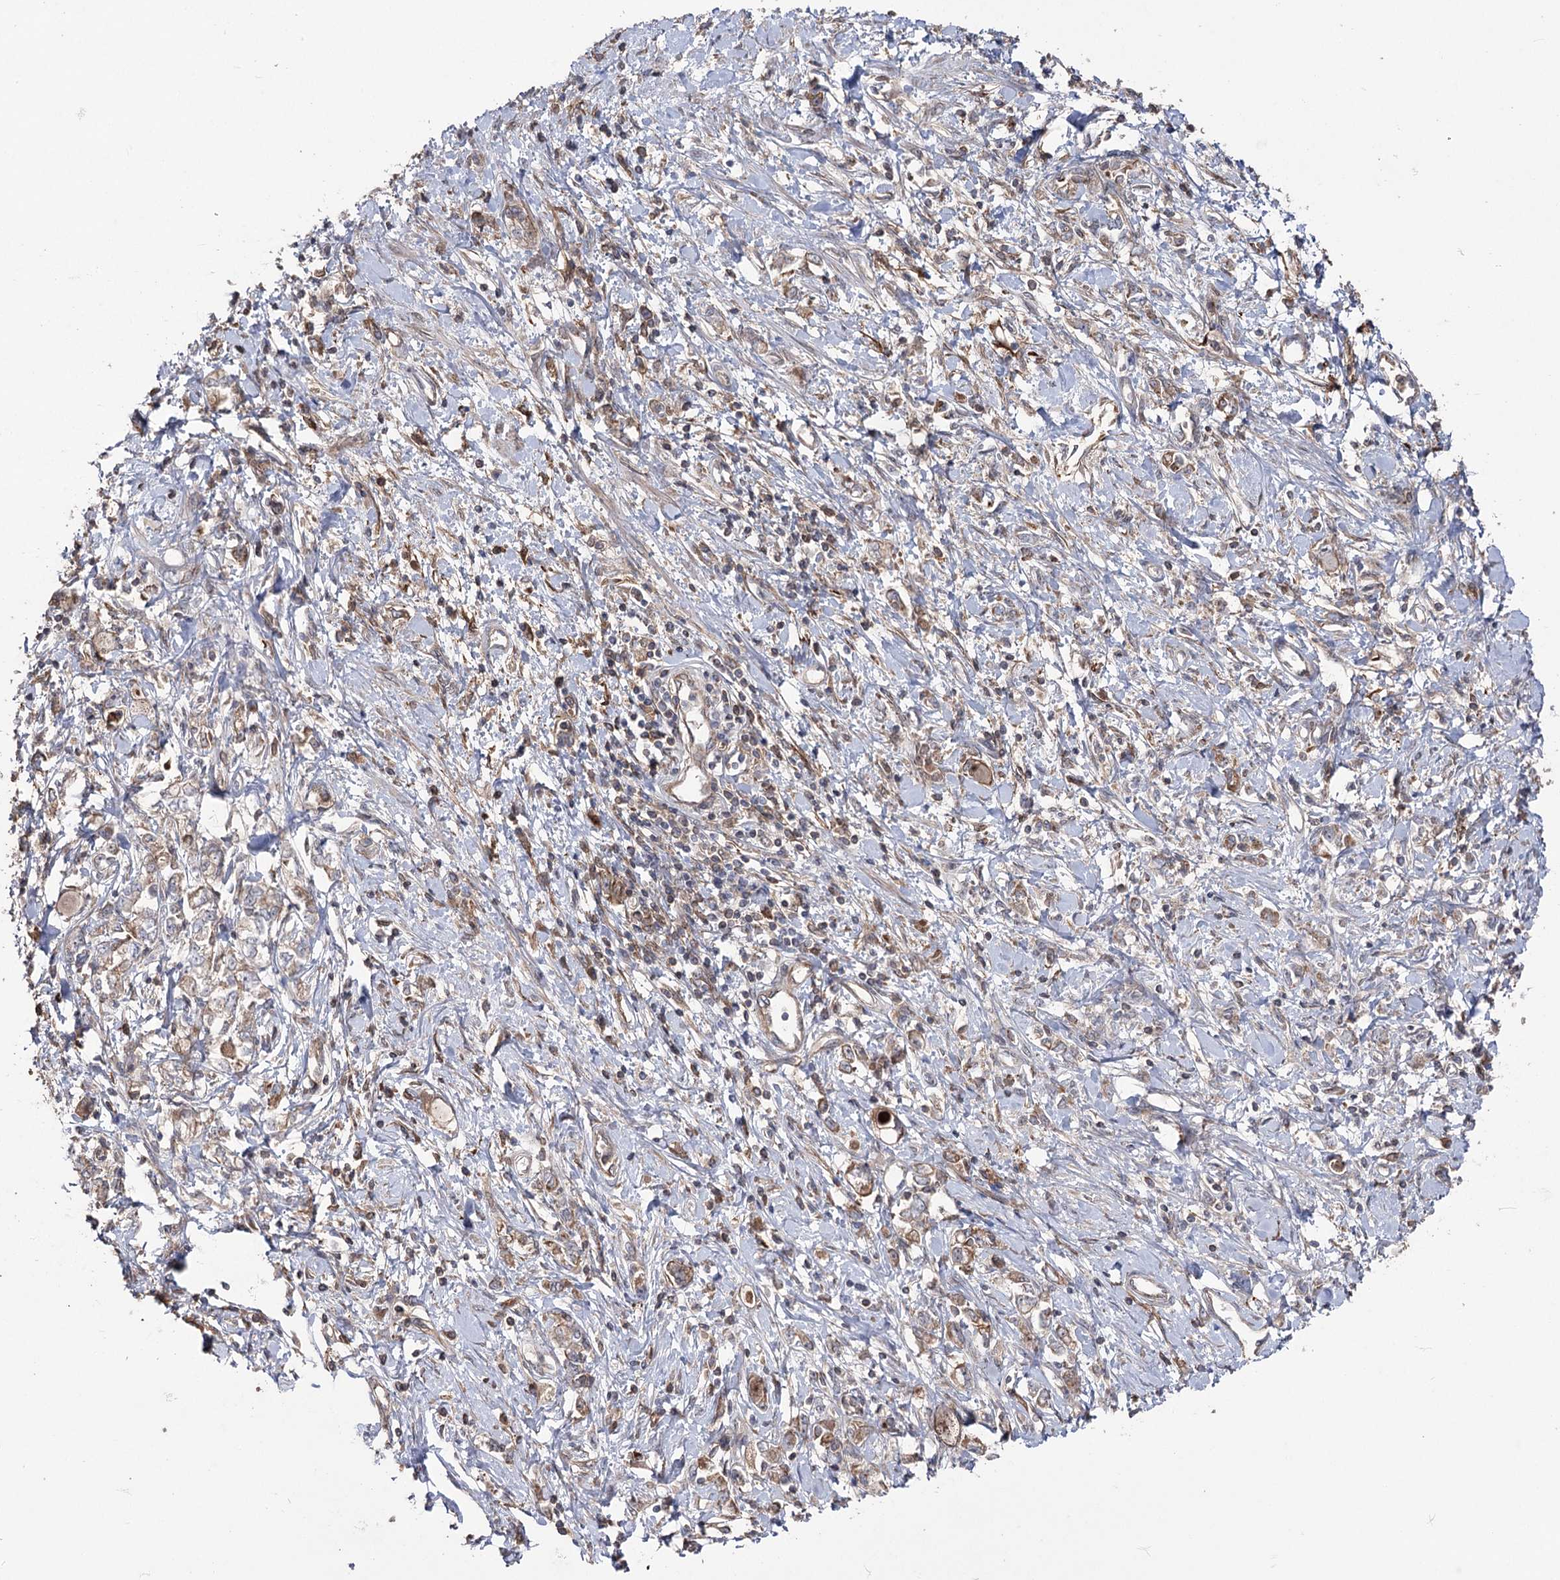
{"staining": {"intensity": "weak", "quantity": "<25%", "location": "cytoplasmic/membranous"}, "tissue": "stomach cancer", "cell_type": "Tumor cells", "image_type": "cancer", "snomed": [{"axis": "morphology", "description": "Adenocarcinoma, NOS"}, {"axis": "topography", "description": "Stomach"}], "caption": "DAB (3,3'-diaminobenzidine) immunohistochemical staining of human adenocarcinoma (stomach) displays no significant expression in tumor cells. Brightfield microscopy of IHC stained with DAB (brown) and hematoxylin (blue), captured at high magnification.", "gene": "OTUD1", "patient": {"sex": "female", "age": 76}}